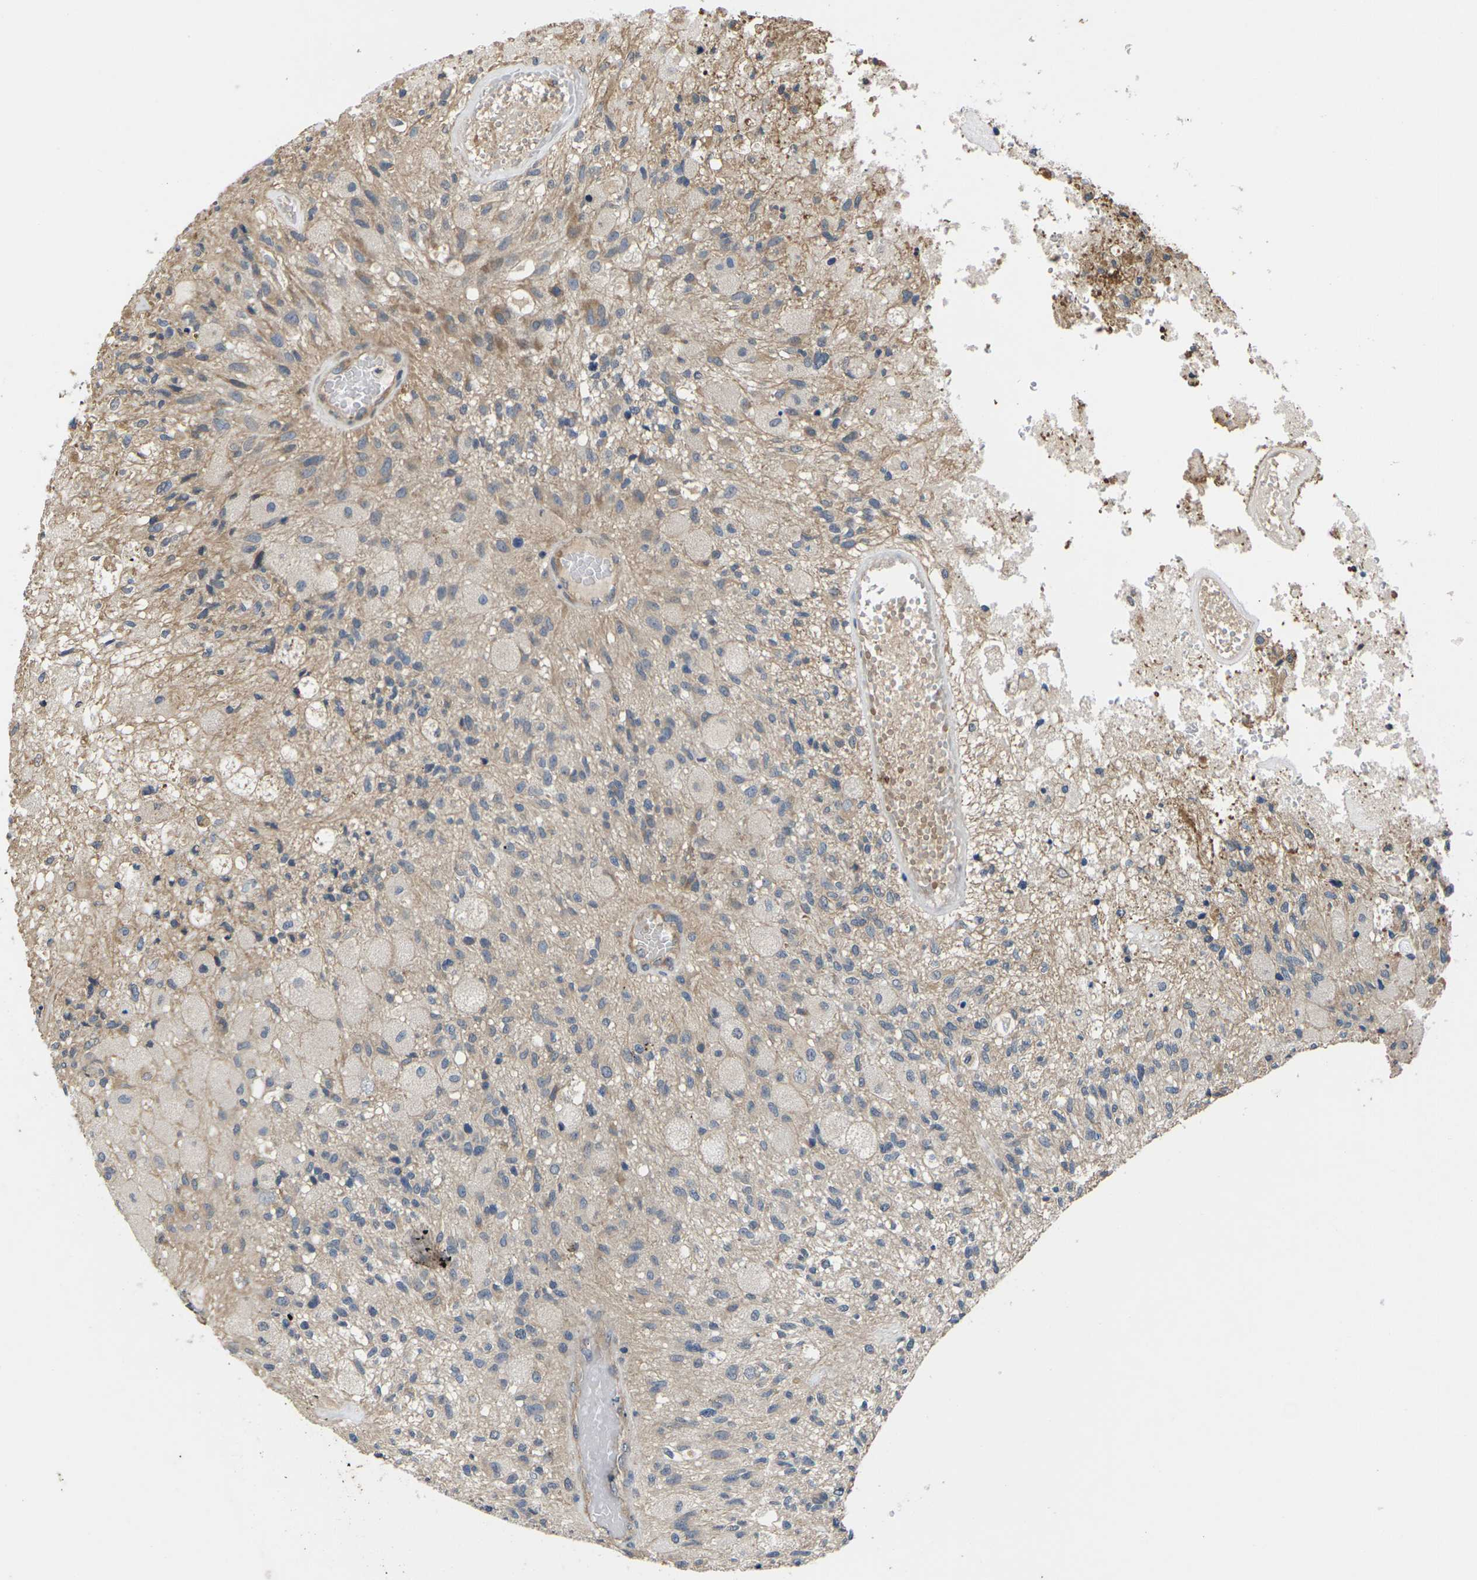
{"staining": {"intensity": "moderate", "quantity": ">75%", "location": "cytoplasmic/membranous"}, "tissue": "glioma", "cell_type": "Tumor cells", "image_type": "cancer", "snomed": [{"axis": "morphology", "description": "Normal tissue, NOS"}, {"axis": "morphology", "description": "Glioma, malignant, High grade"}, {"axis": "topography", "description": "Cerebral cortex"}], "caption": "Moderate cytoplasmic/membranous staining is identified in approximately >75% of tumor cells in malignant high-grade glioma.", "gene": "DKK2", "patient": {"sex": "male", "age": 77}}